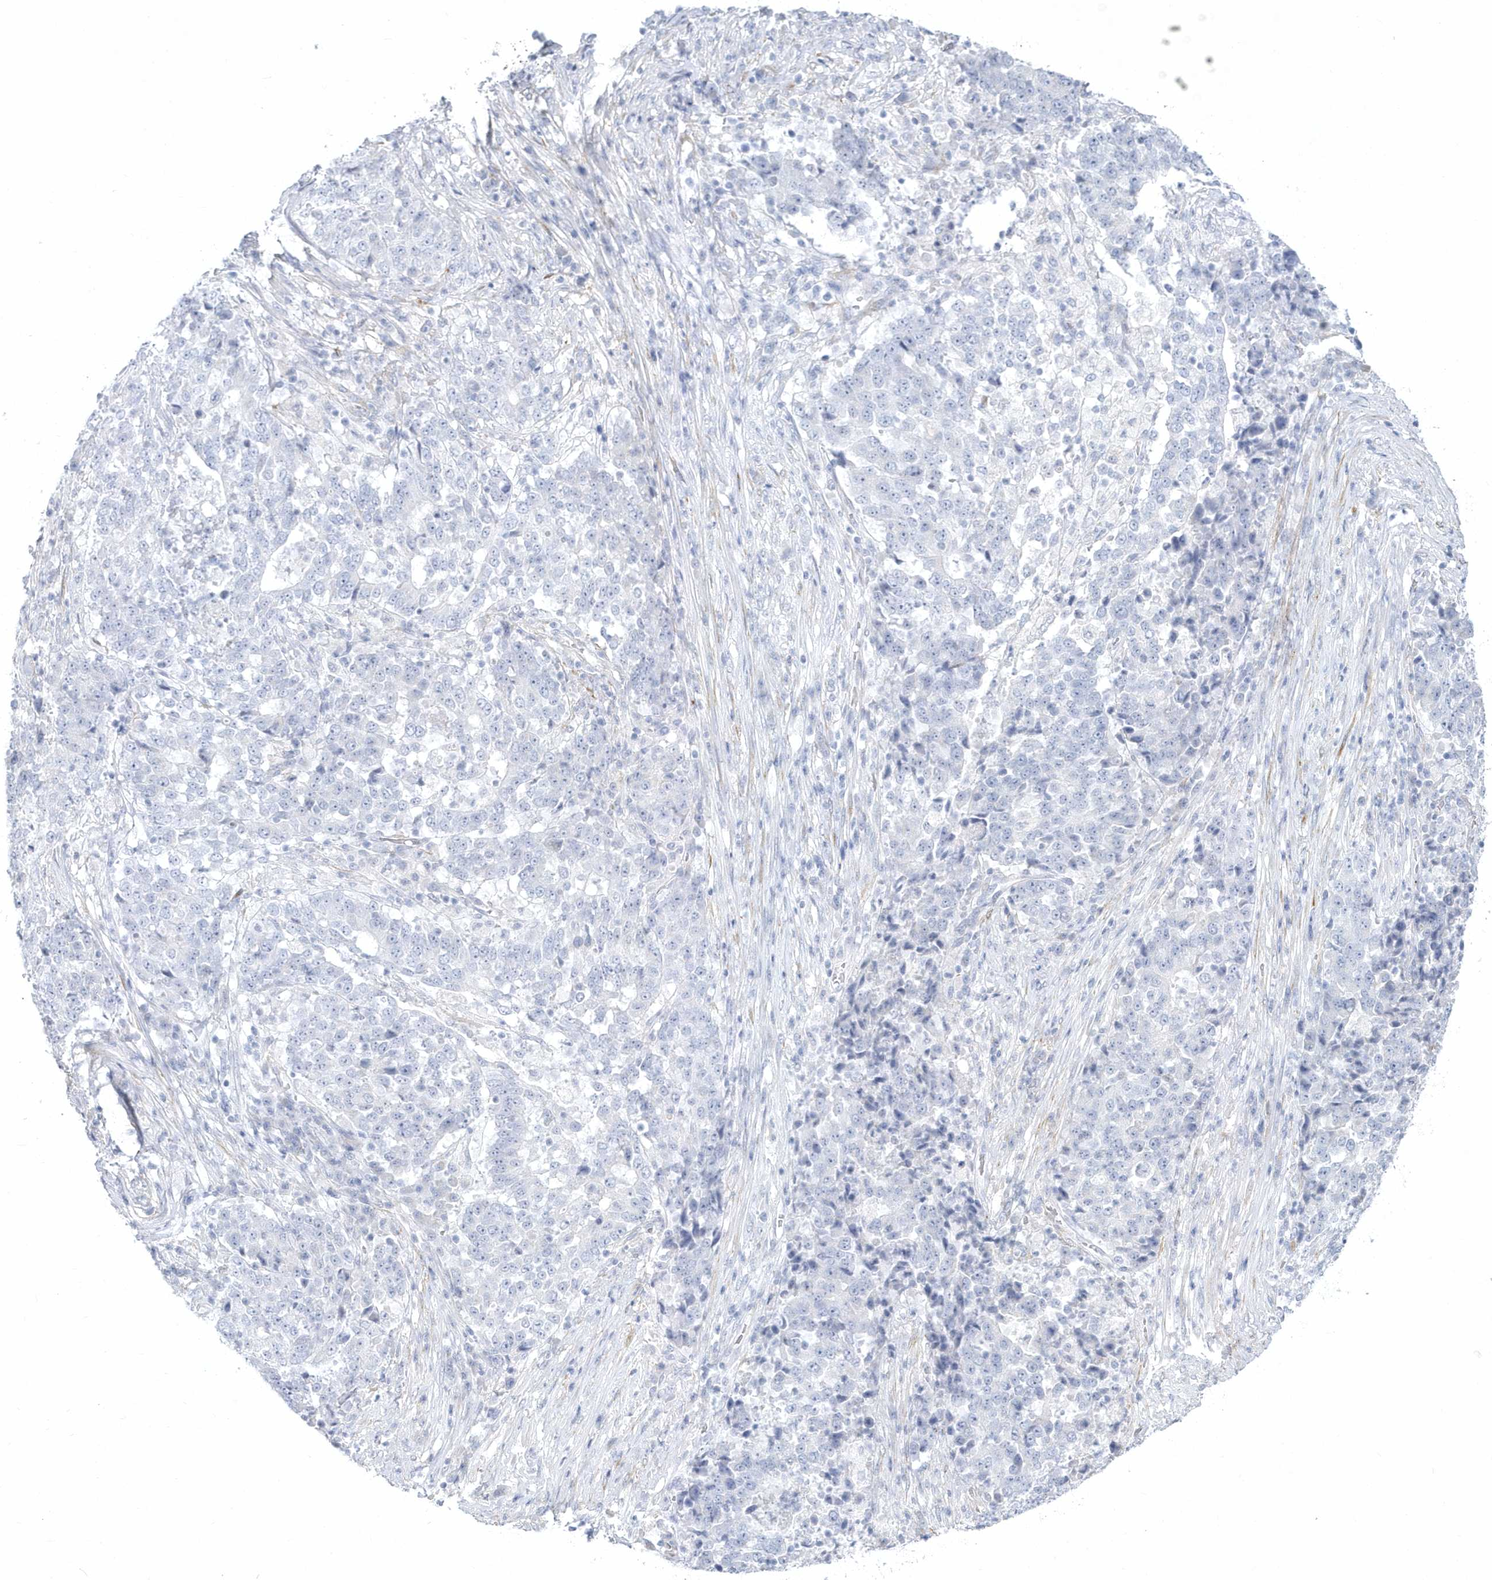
{"staining": {"intensity": "negative", "quantity": "none", "location": "none"}, "tissue": "stomach cancer", "cell_type": "Tumor cells", "image_type": "cancer", "snomed": [{"axis": "morphology", "description": "Adenocarcinoma, NOS"}, {"axis": "topography", "description": "Stomach"}], "caption": "Adenocarcinoma (stomach) was stained to show a protein in brown. There is no significant positivity in tumor cells.", "gene": "WDR27", "patient": {"sex": "male", "age": 59}}